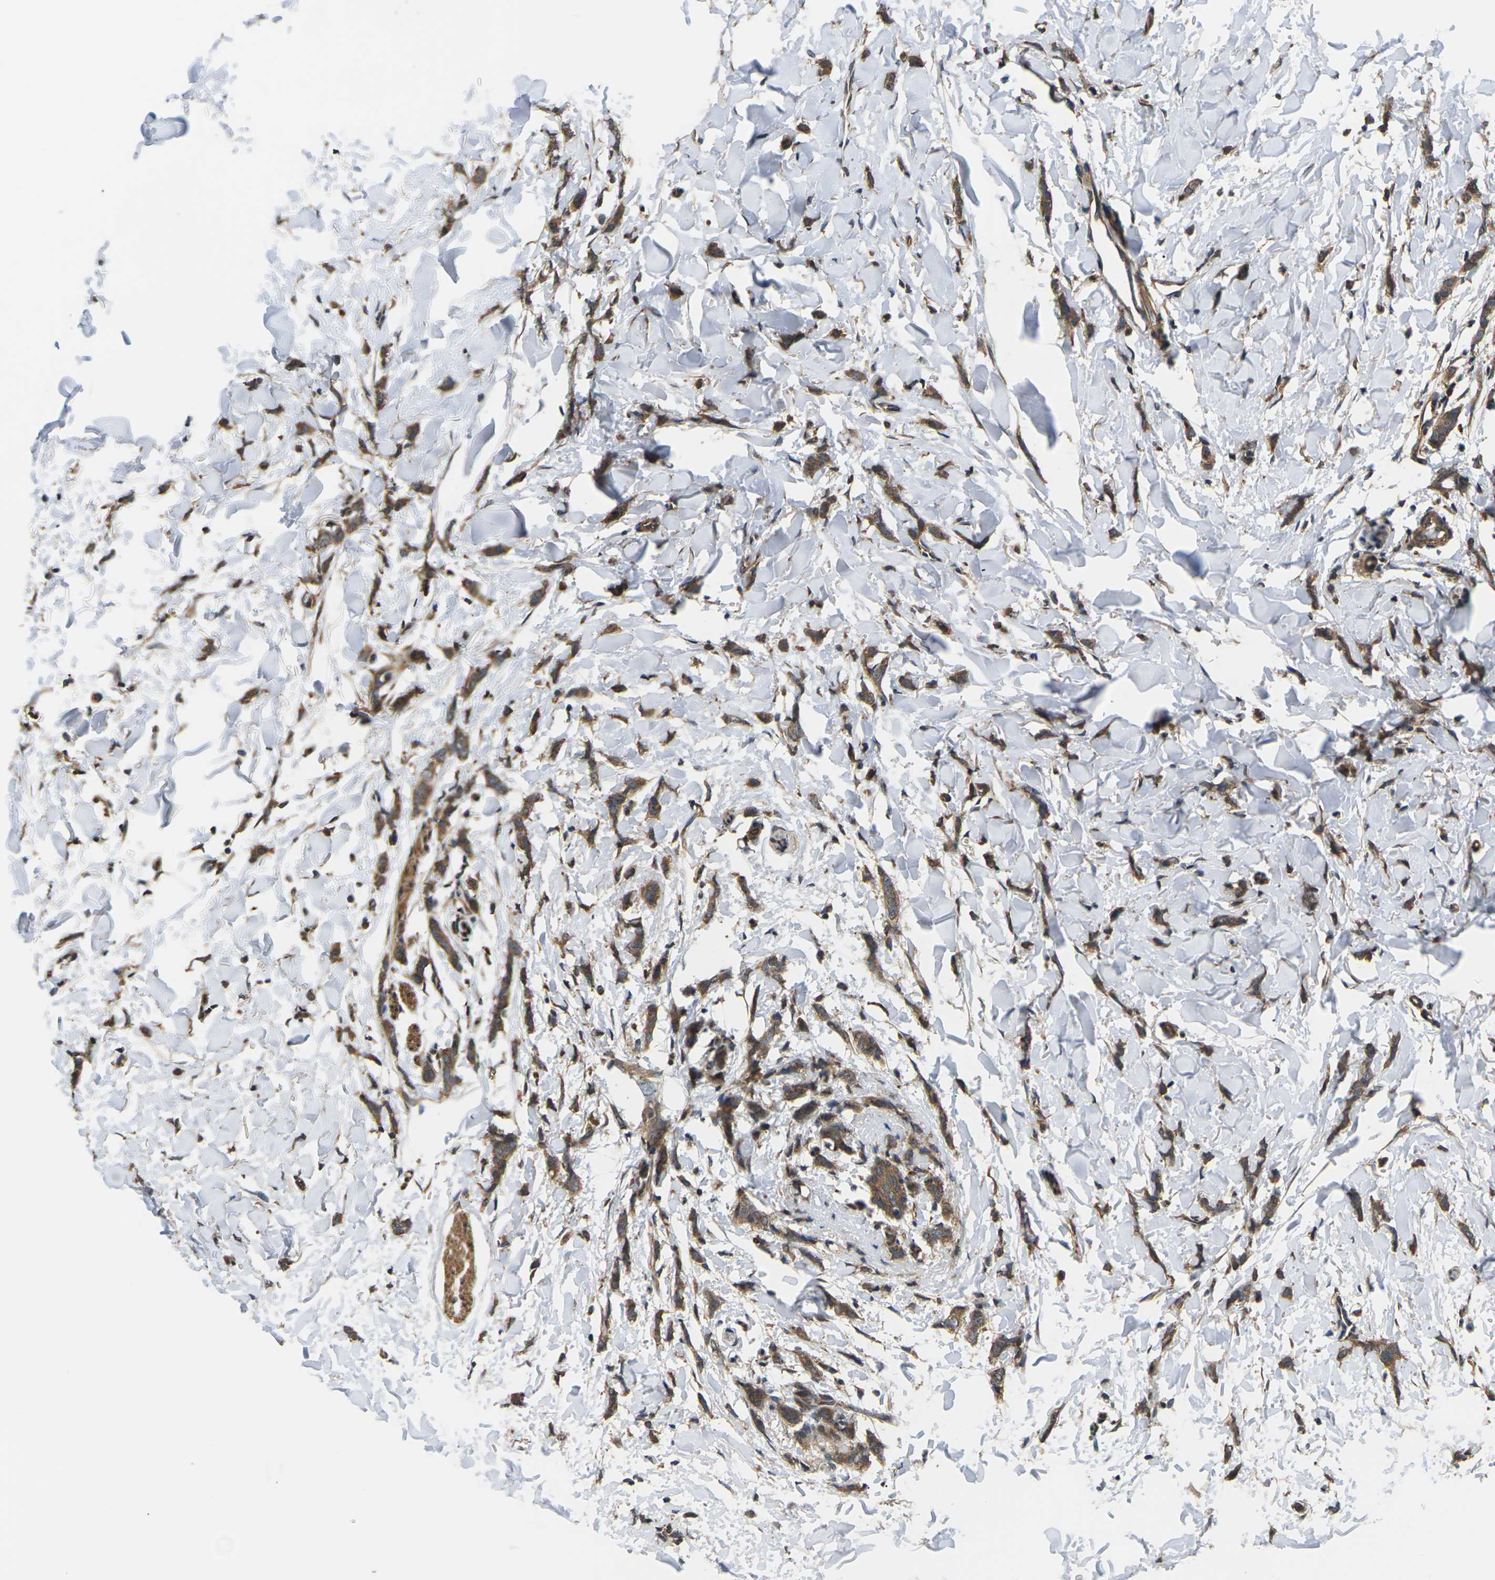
{"staining": {"intensity": "moderate", "quantity": ">75%", "location": "cytoplasmic/membranous"}, "tissue": "breast cancer", "cell_type": "Tumor cells", "image_type": "cancer", "snomed": [{"axis": "morphology", "description": "Lobular carcinoma"}, {"axis": "topography", "description": "Skin"}, {"axis": "topography", "description": "Breast"}], "caption": "There is medium levels of moderate cytoplasmic/membranous expression in tumor cells of breast lobular carcinoma, as demonstrated by immunohistochemical staining (brown color).", "gene": "NRAS", "patient": {"sex": "female", "age": 46}}